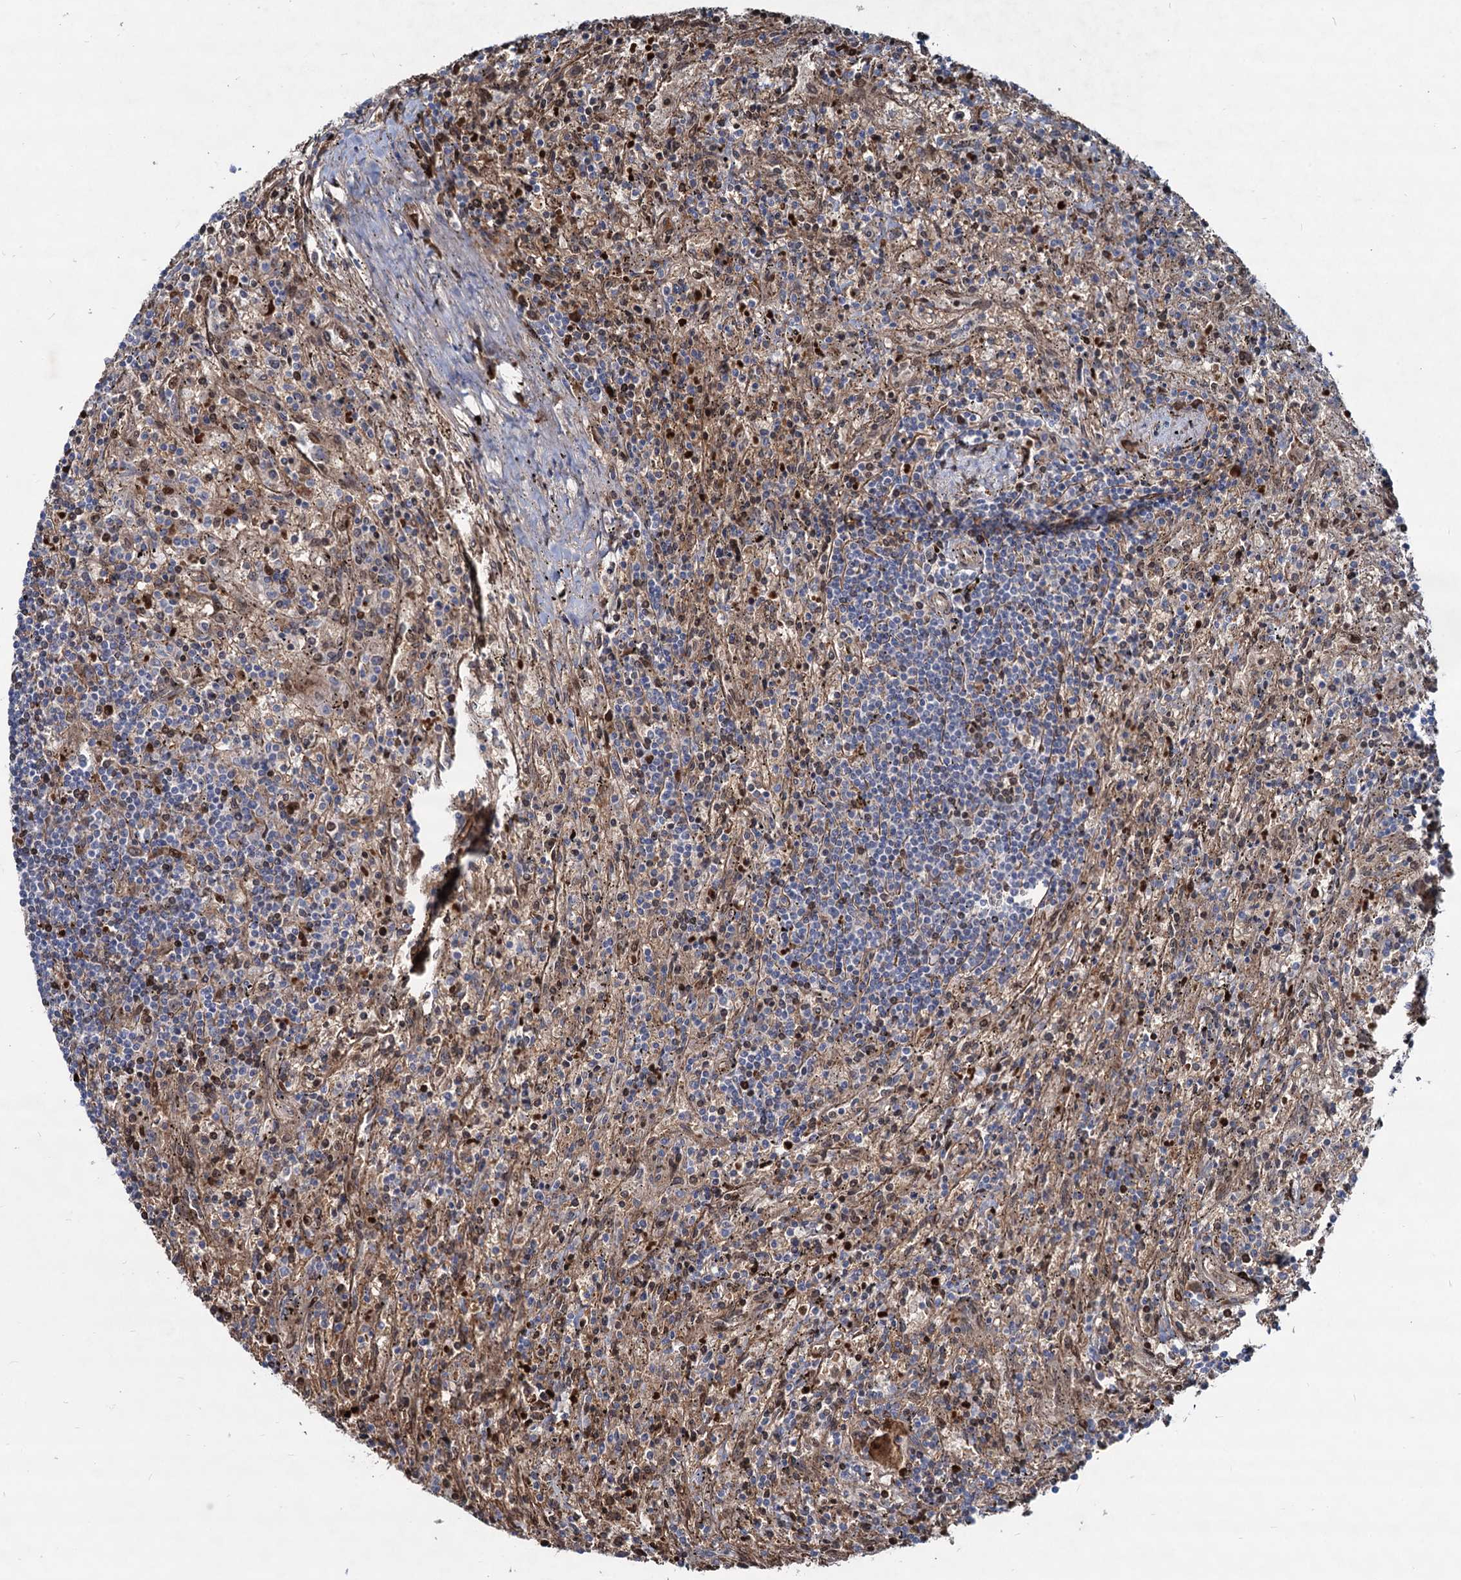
{"staining": {"intensity": "weak", "quantity": "<25%", "location": "cytoplasmic/membranous"}, "tissue": "lymphoma", "cell_type": "Tumor cells", "image_type": "cancer", "snomed": [{"axis": "morphology", "description": "Malignant lymphoma, non-Hodgkin's type, Low grade"}, {"axis": "topography", "description": "Spleen"}], "caption": "Human lymphoma stained for a protein using immunohistochemistry (IHC) exhibits no expression in tumor cells.", "gene": "RNF6", "patient": {"sex": "male", "age": 76}}